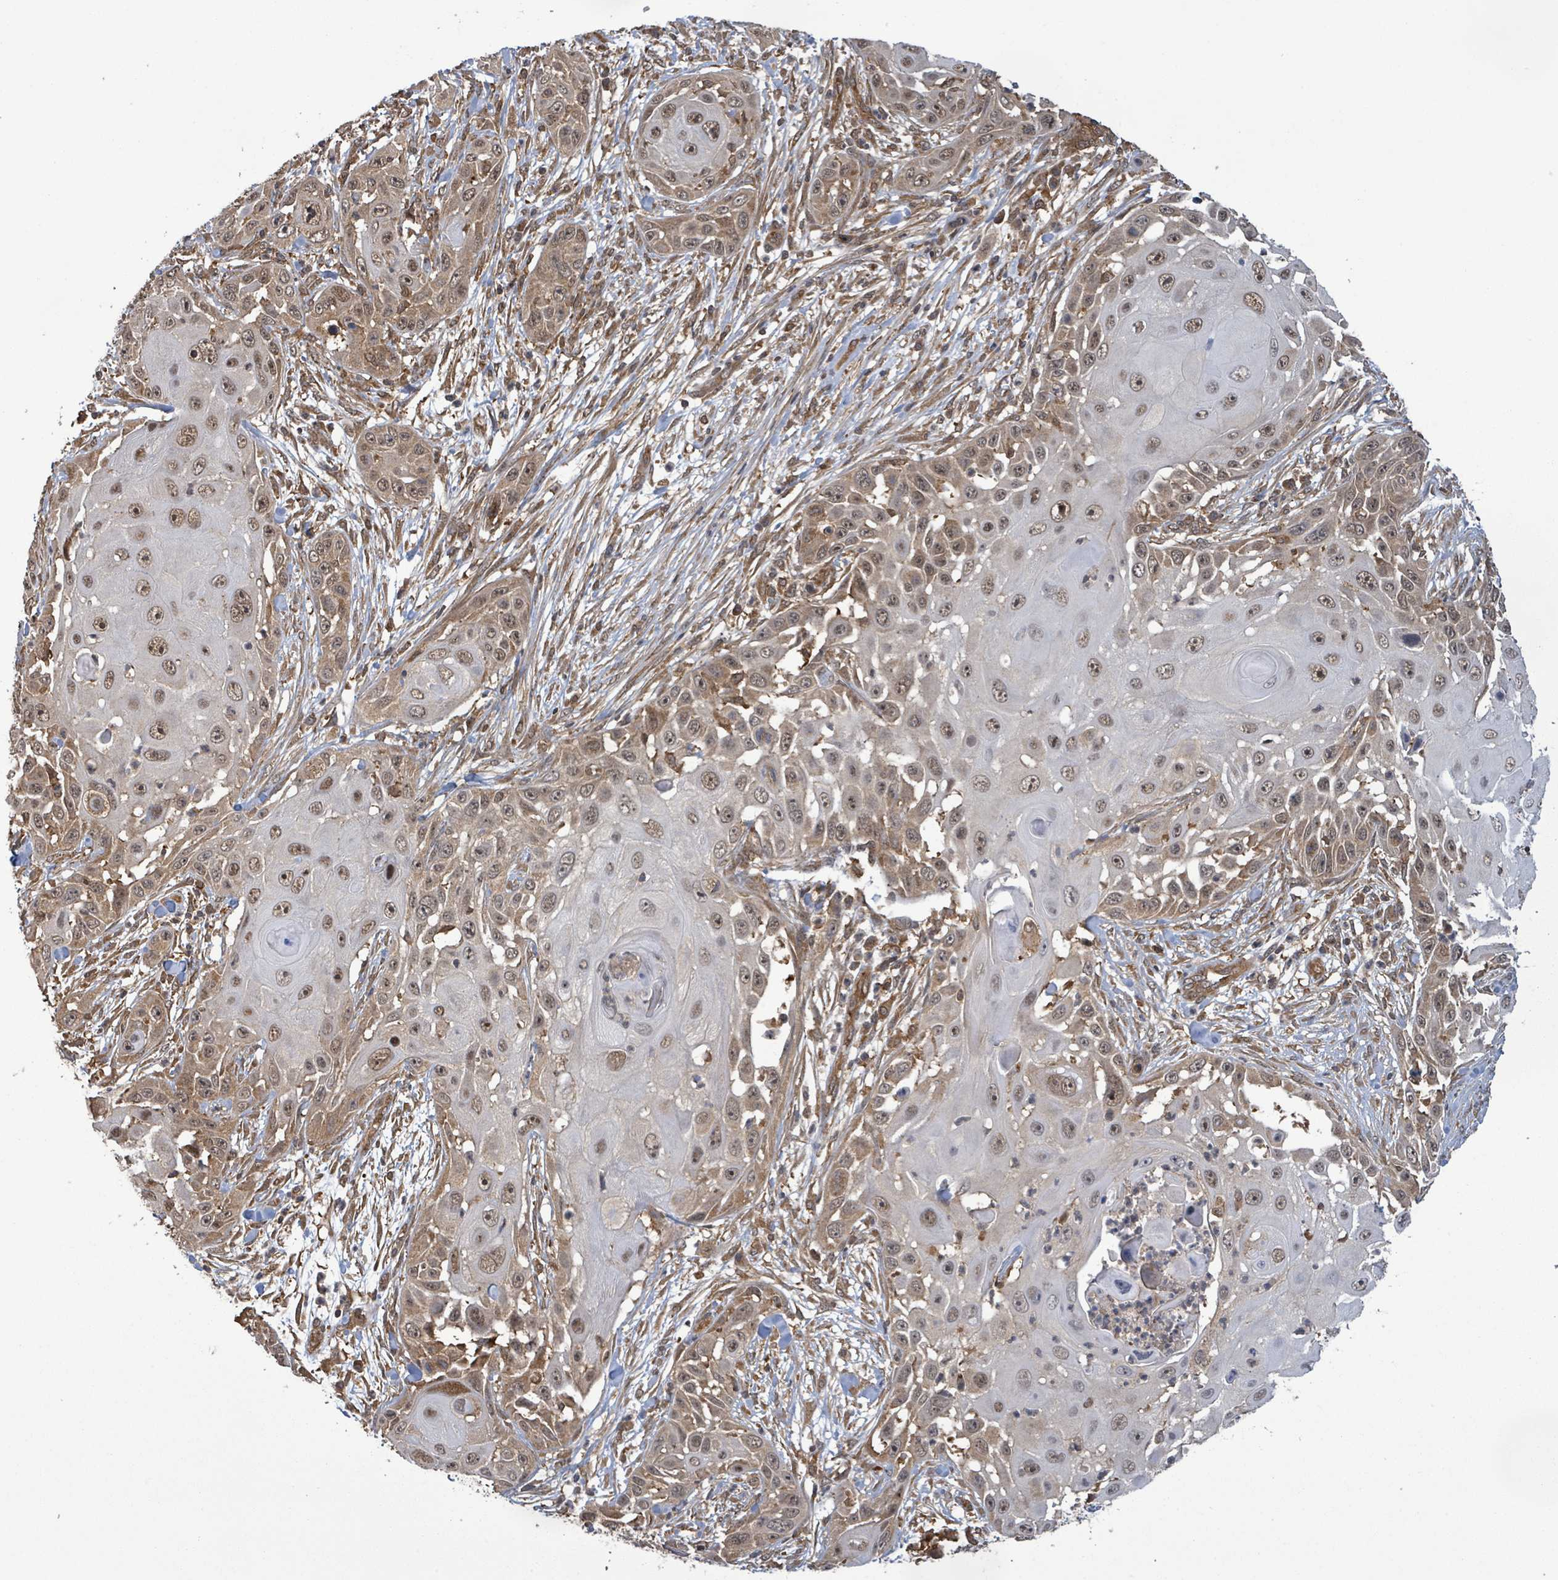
{"staining": {"intensity": "moderate", "quantity": "25%-75%", "location": "cytoplasmic/membranous,nuclear"}, "tissue": "skin cancer", "cell_type": "Tumor cells", "image_type": "cancer", "snomed": [{"axis": "morphology", "description": "Squamous cell carcinoma, NOS"}, {"axis": "topography", "description": "Skin"}], "caption": "A micrograph of human skin cancer stained for a protein displays moderate cytoplasmic/membranous and nuclear brown staining in tumor cells.", "gene": "KLC1", "patient": {"sex": "female", "age": 44}}